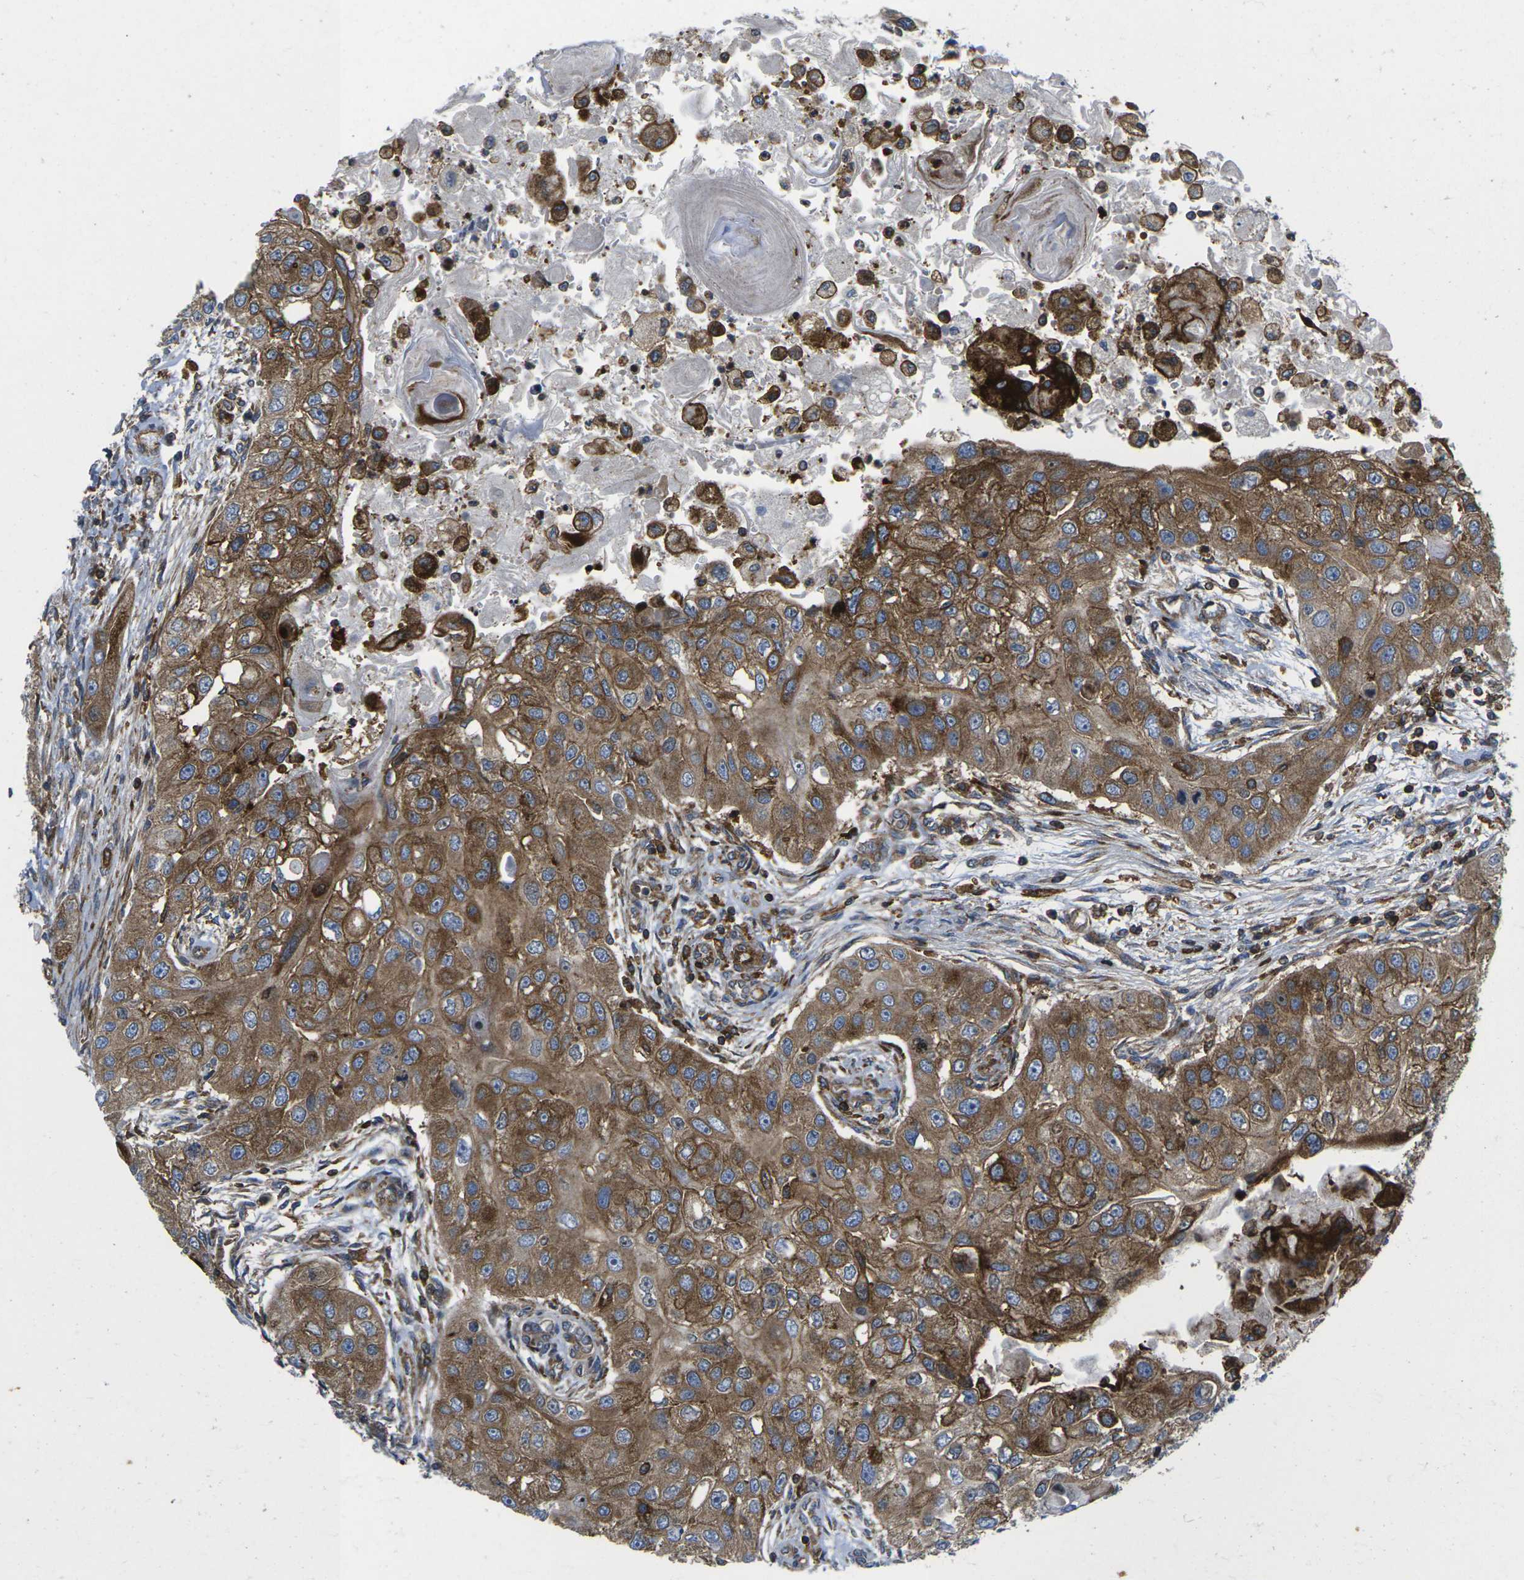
{"staining": {"intensity": "strong", "quantity": ">75%", "location": "cytoplasmic/membranous"}, "tissue": "head and neck cancer", "cell_type": "Tumor cells", "image_type": "cancer", "snomed": [{"axis": "morphology", "description": "Normal tissue, NOS"}, {"axis": "morphology", "description": "Squamous cell carcinoma, NOS"}, {"axis": "topography", "description": "Skeletal muscle"}, {"axis": "topography", "description": "Head-Neck"}], "caption": "Strong cytoplasmic/membranous staining is present in about >75% of tumor cells in head and neck cancer.", "gene": "IQGAP1", "patient": {"sex": "male", "age": 51}}